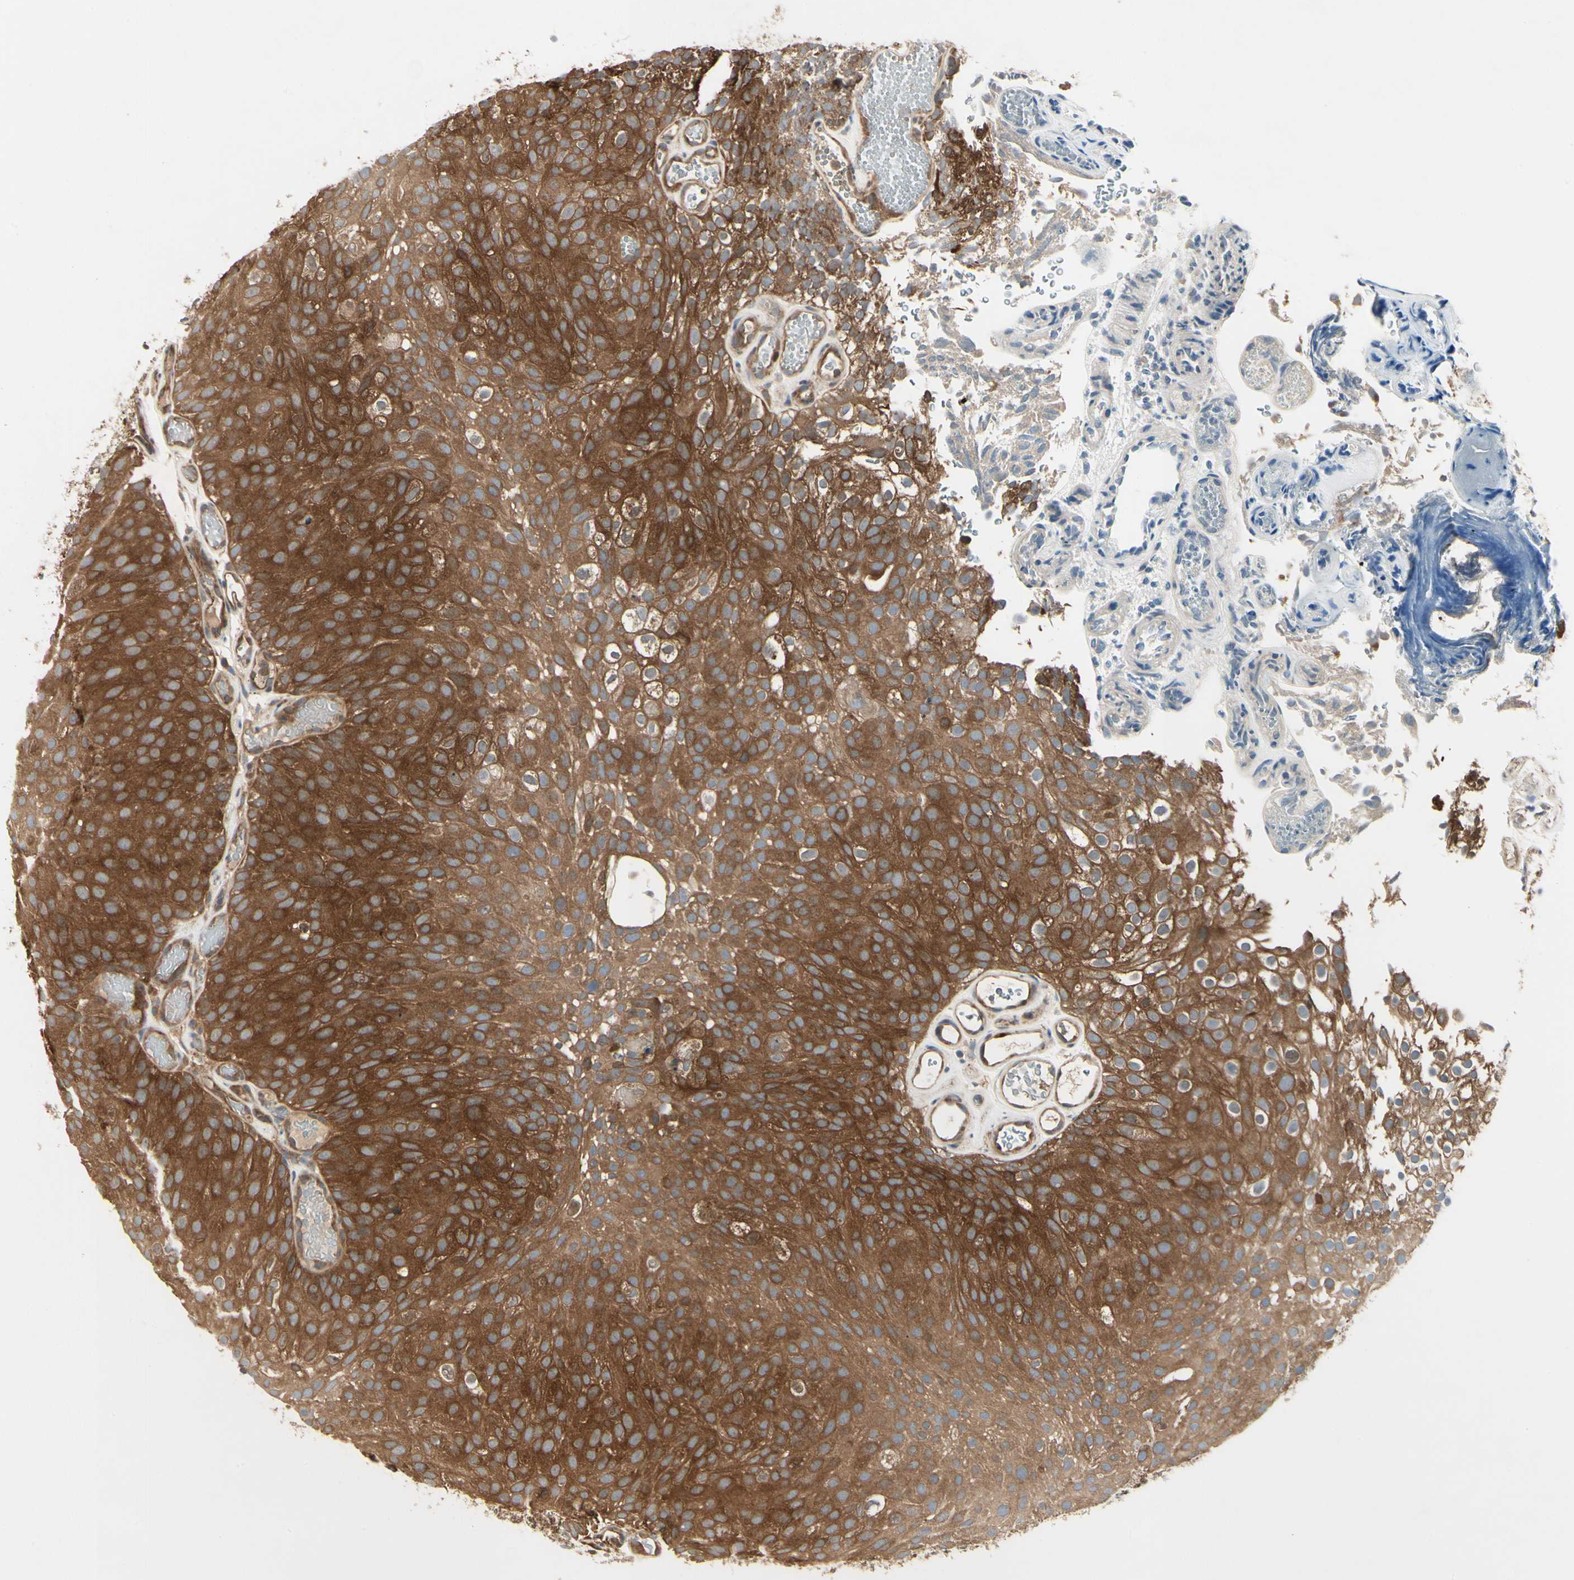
{"staining": {"intensity": "strong", "quantity": ">75%", "location": "cytoplasmic/membranous"}, "tissue": "urothelial cancer", "cell_type": "Tumor cells", "image_type": "cancer", "snomed": [{"axis": "morphology", "description": "Urothelial carcinoma, Low grade"}, {"axis": "topography", "description": "Urinary bladder"}], "caption": "Tumor cells reveal high levels of strong cytoplasmic/membranous expression in about >75% of cells in urothelial carcinoma (low-grade). Using DAB (3,3'-diaminobenzidine) (brown) and hematoxylin (blue) stains, captured at high magnification using brightfield microscopy.", "gene": "NME1-NME2", "patient": {"sex": "male", "age": 78}}